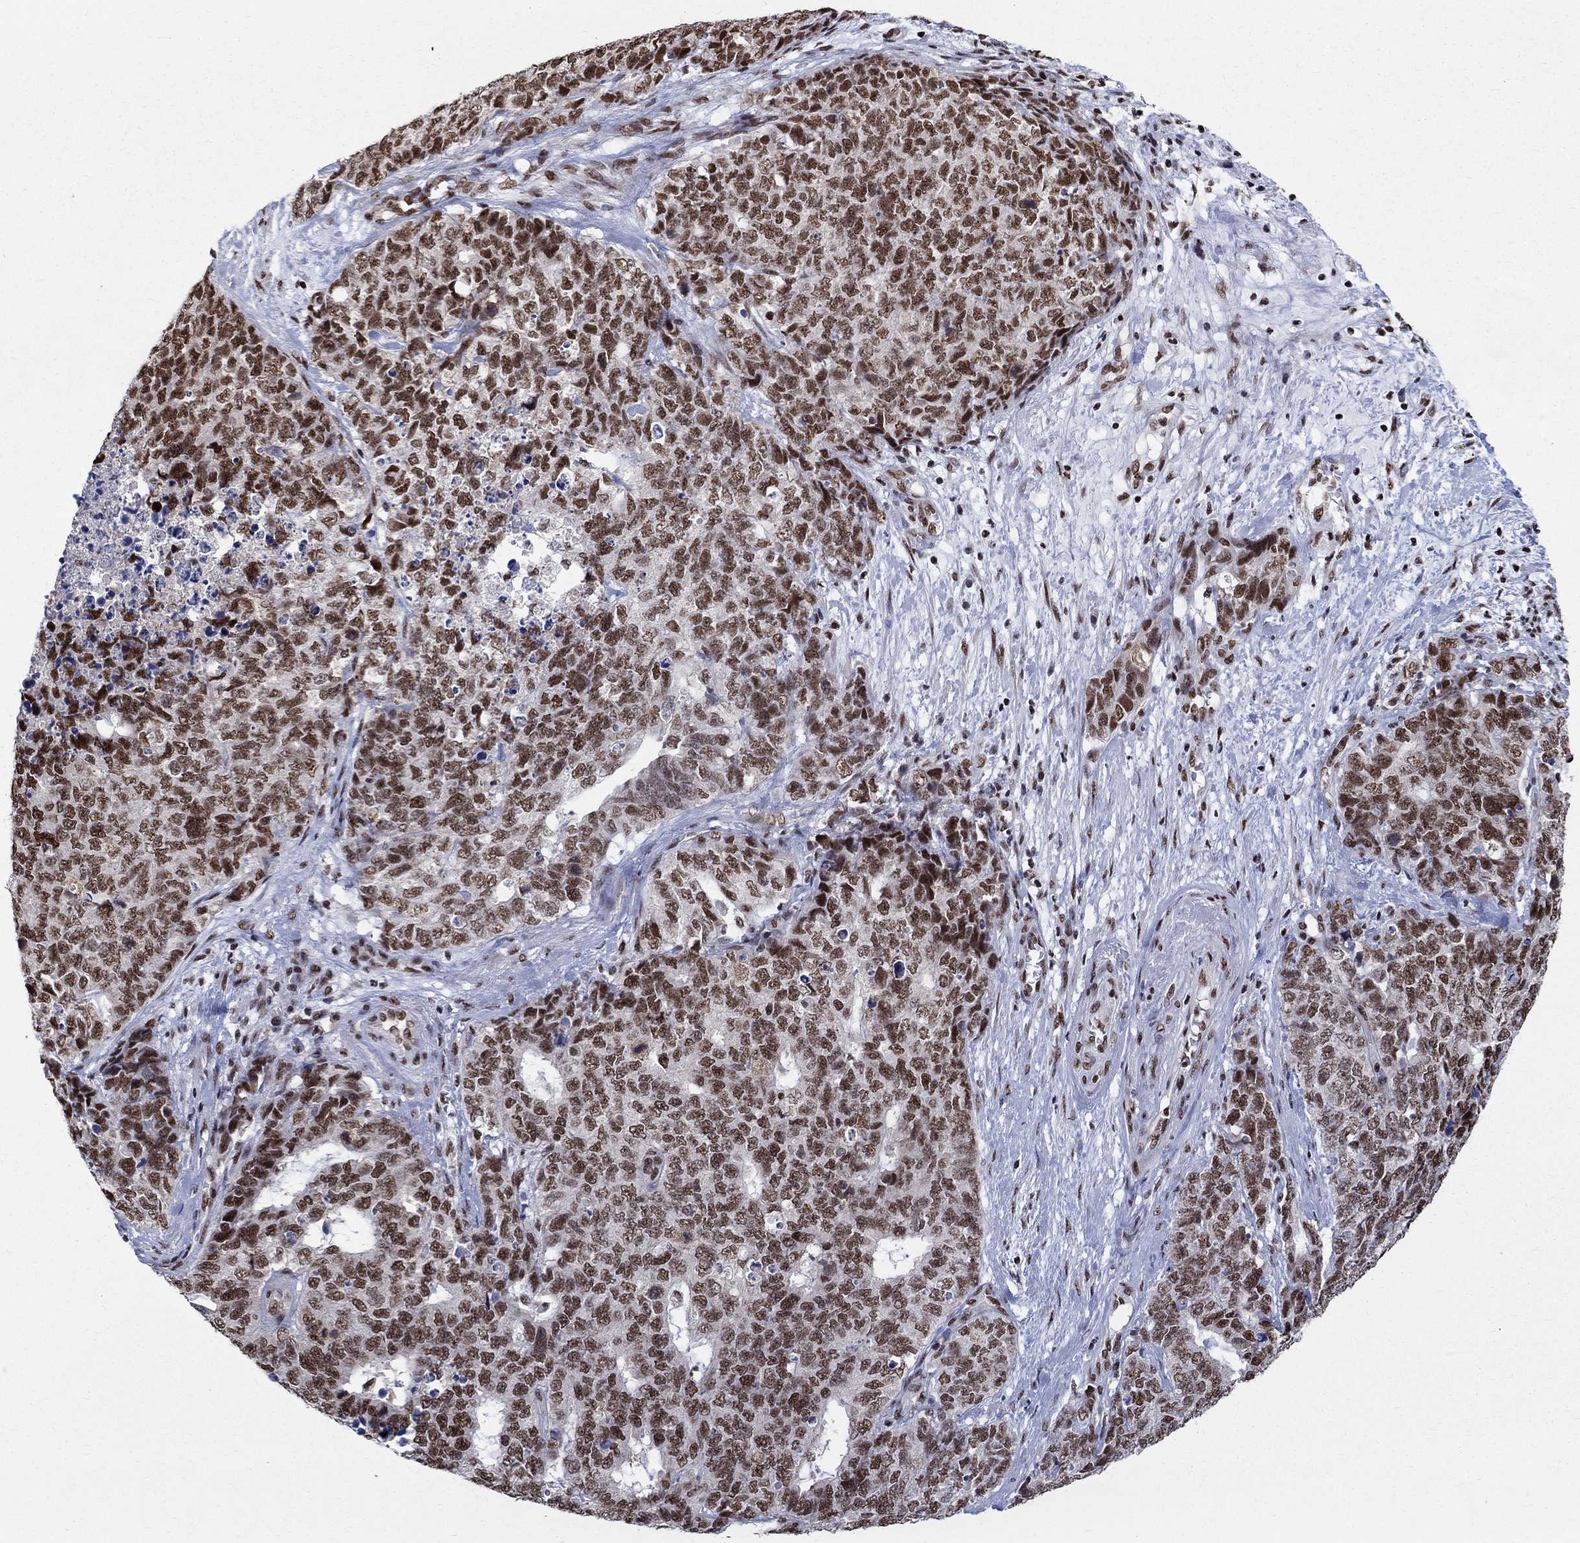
{"staining": {"intensity": "strong", "quantity": ">75%", "location": "nuclear"}, "tissue": "cervical cancer", "cell_type": "Tumor cells", "image_type": "cancer", "snomed": [{"axis": "morphology", "description": "Squamous cell carcinoma, NOS"}, {"axis": "topography", "description": "Cervix"}], "caption": "This photomicrograph demonstrates immunohistochemistry (IHC) staining of cervical squamous cell carcinoma, with high strong nuclear positivity in approximately >75% of tumor cells.", "gene": "FBXO16", "patient": {"sex": "female", "age": 63}}